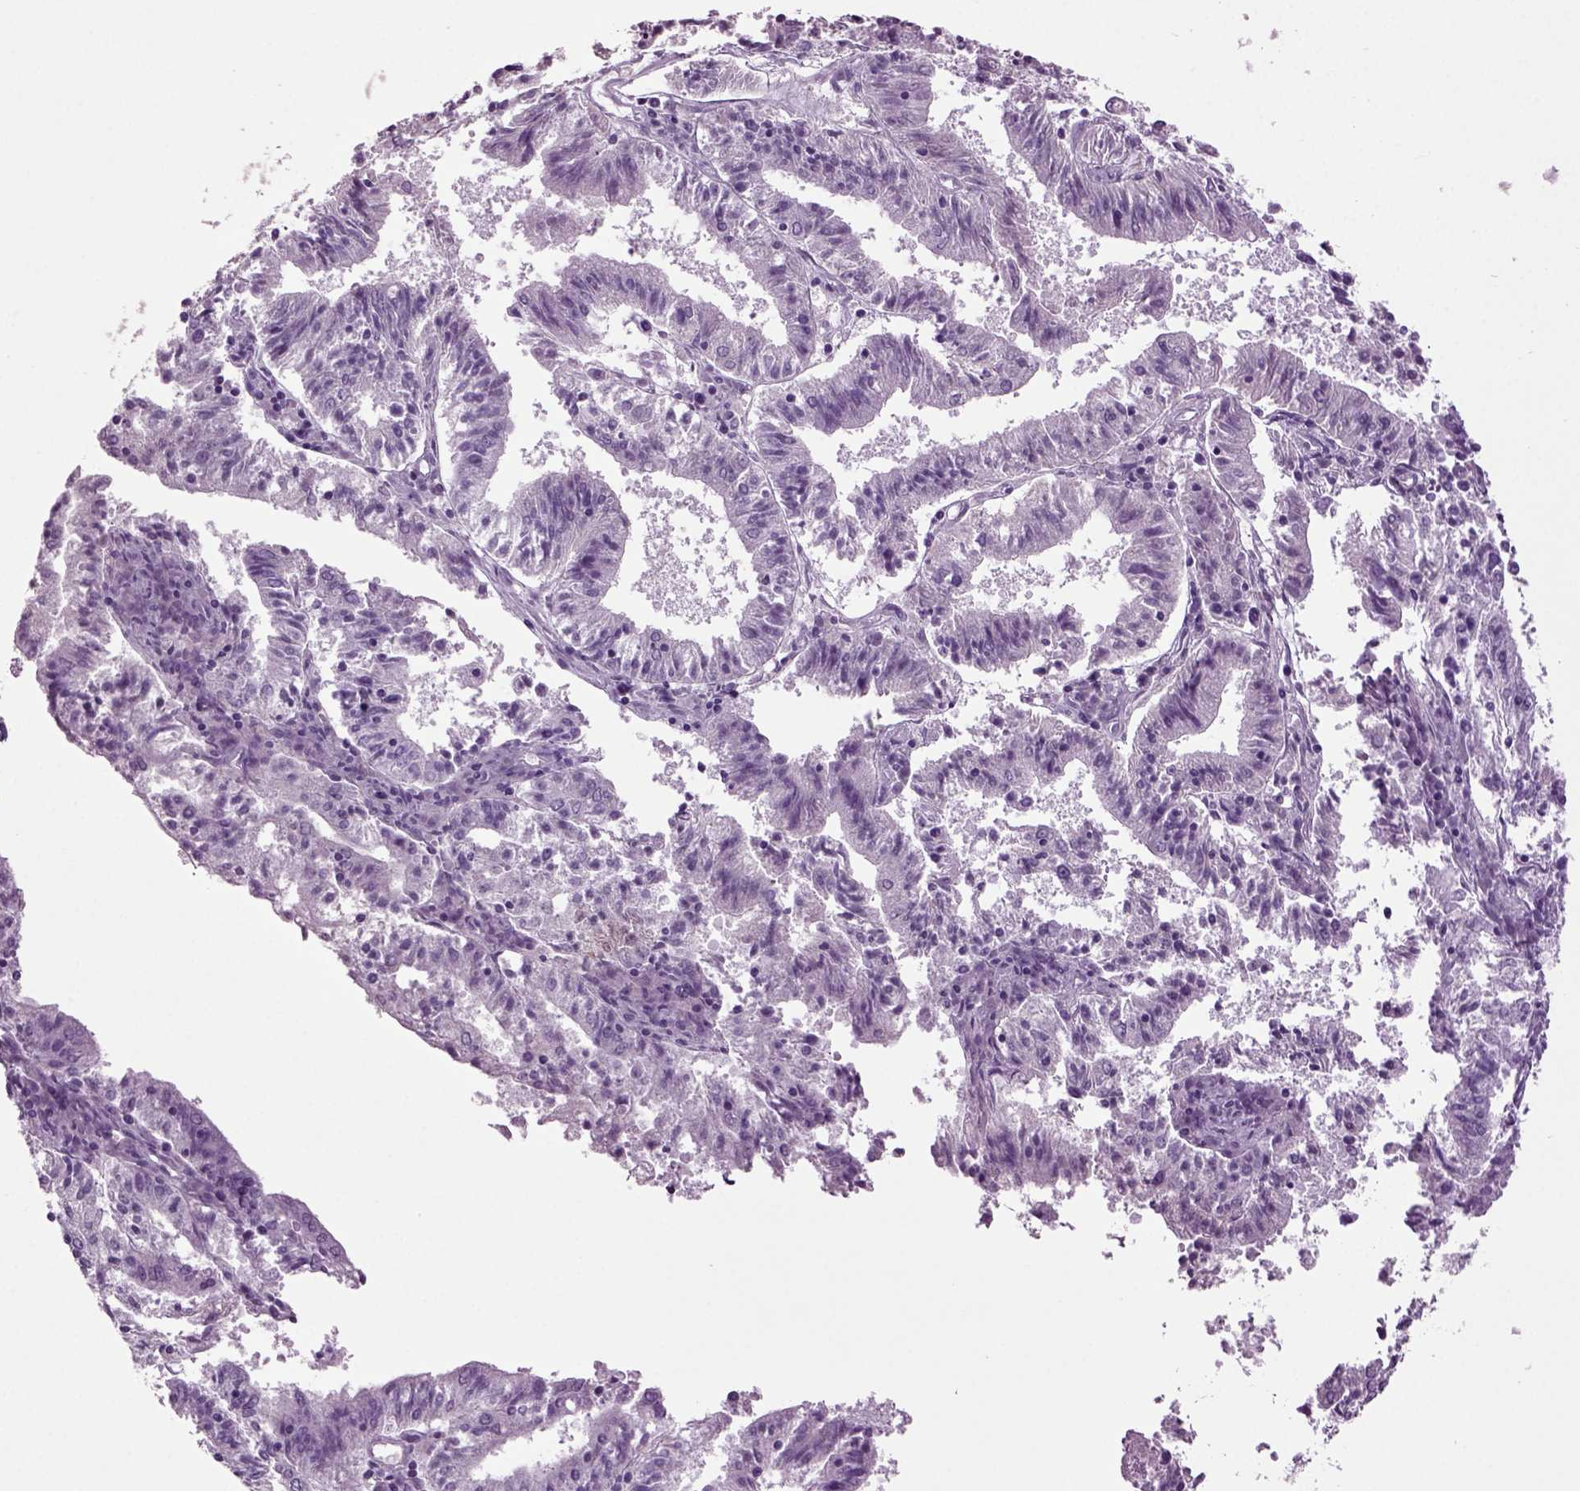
{"staining": {"intensity": "negative", "quantity": "none", "location": "none"}, "tissue": "endometrial cancer", "cell_type": "Tumor cells", "image_type": "cancer", "snomed": [{"axis": "morphology", "description": "Adenocarcinoma, NOS"}, {"axis": "topography", "description": "Endometrium"}], "caption": "A micrograph of endometrial cancer stained for a protein demonstrates no brown staining in tumor cells. The staining was performed using DAB (3,3'-diaminobenzidine) to visualize the protein expression in brown, while the nuclei were stained in blue with hematoxylin (Magnification: 20x).", "gene": "SLC17A6", "patient": {"sex": "female", "age": 82}}